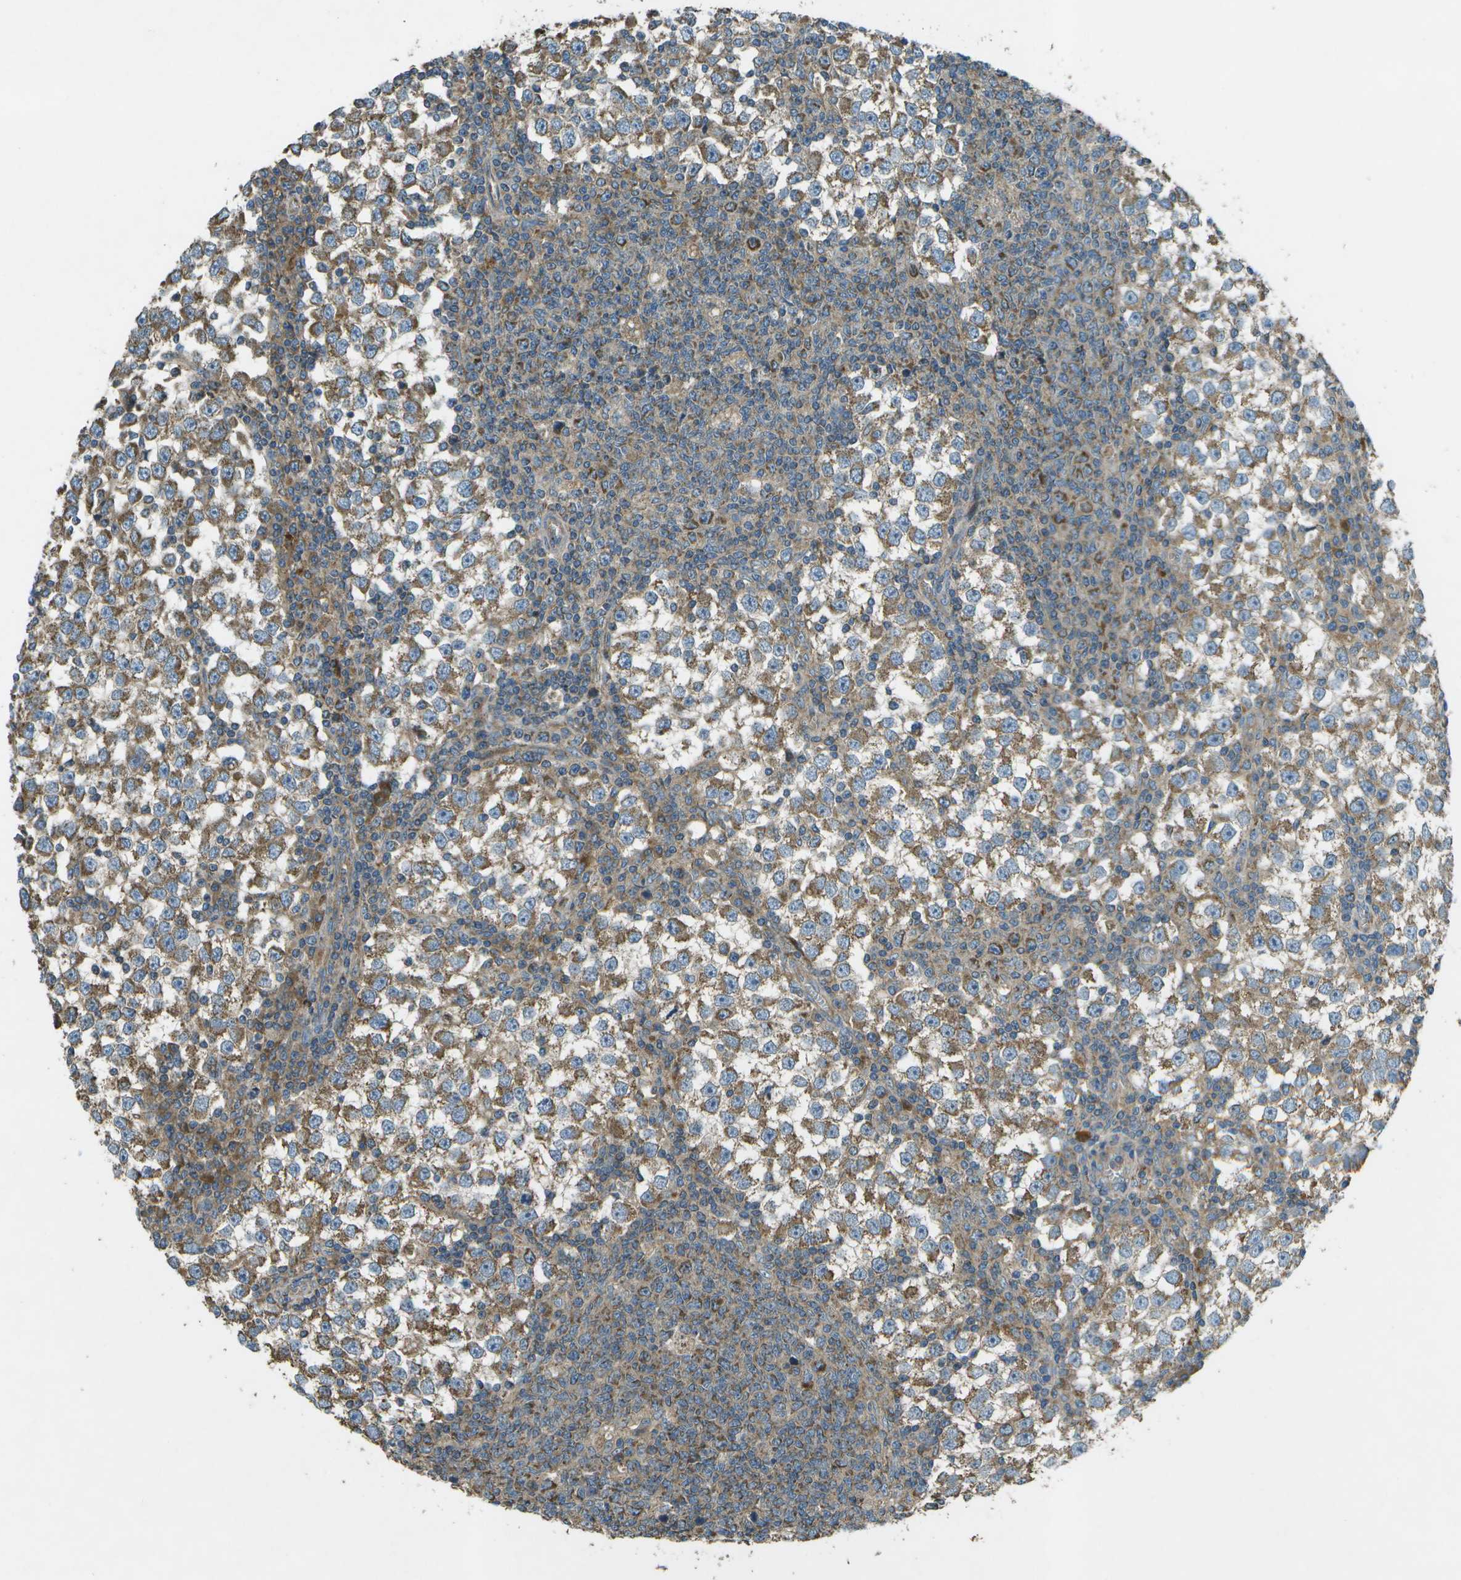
{"staining": {"intensity": "moderate", "quantity": ">75%", "location": "cytoplasmic/membranous"}, "tissue": "testis cancer", "cell_type": "Tumor cells", "image_type": "cancer", "snomed": [{"axis": "morphology", "description": "Seminoma, NOS"}, {"axis": "topography", "description": "Testis"}], "caption": "The photomicrograph shows staining of seminoma (testis), revealing moderate cytoplasmic/membranous protein positivity (brown color) within tumor cells.", "gene": "PXYLP1", "patient": {"sex": "male", "age": 65}}